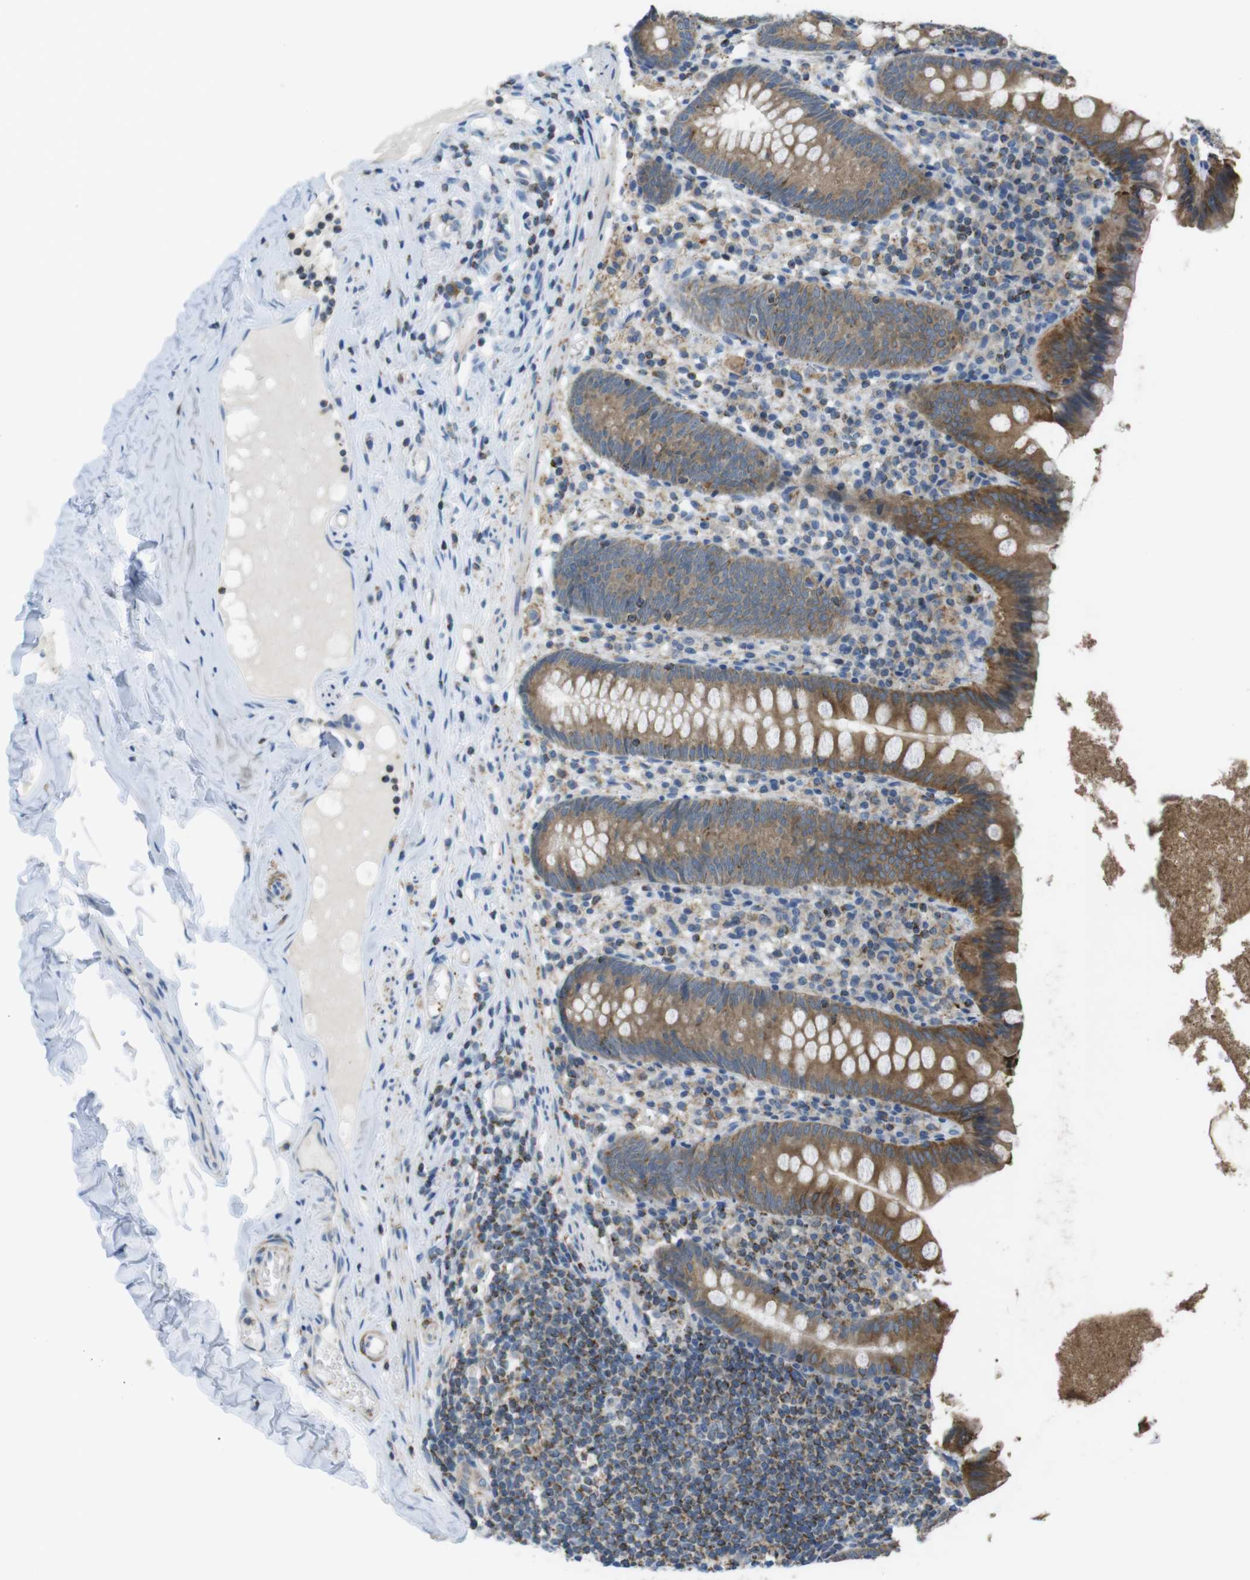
{"staining": {"intensity": "moderate", "quantity": ">75%", "location": "cytoplasmic/membranous"}, "tissue": "appendix", "cell_type": "Glandular cells", "image_type": "normal", "snomed": [{"axis": "morphology", "description": "Normal tissue, NOS"}, {"axis": "topography", "description": "Appendix"}], "caption": "An image of human appendix stained for a protein reveals moderate cytoplasmic/membranous brown staining in glandular cells.", "gene": "GRIK1", "patient": {"sex": "male", "age": 52}}